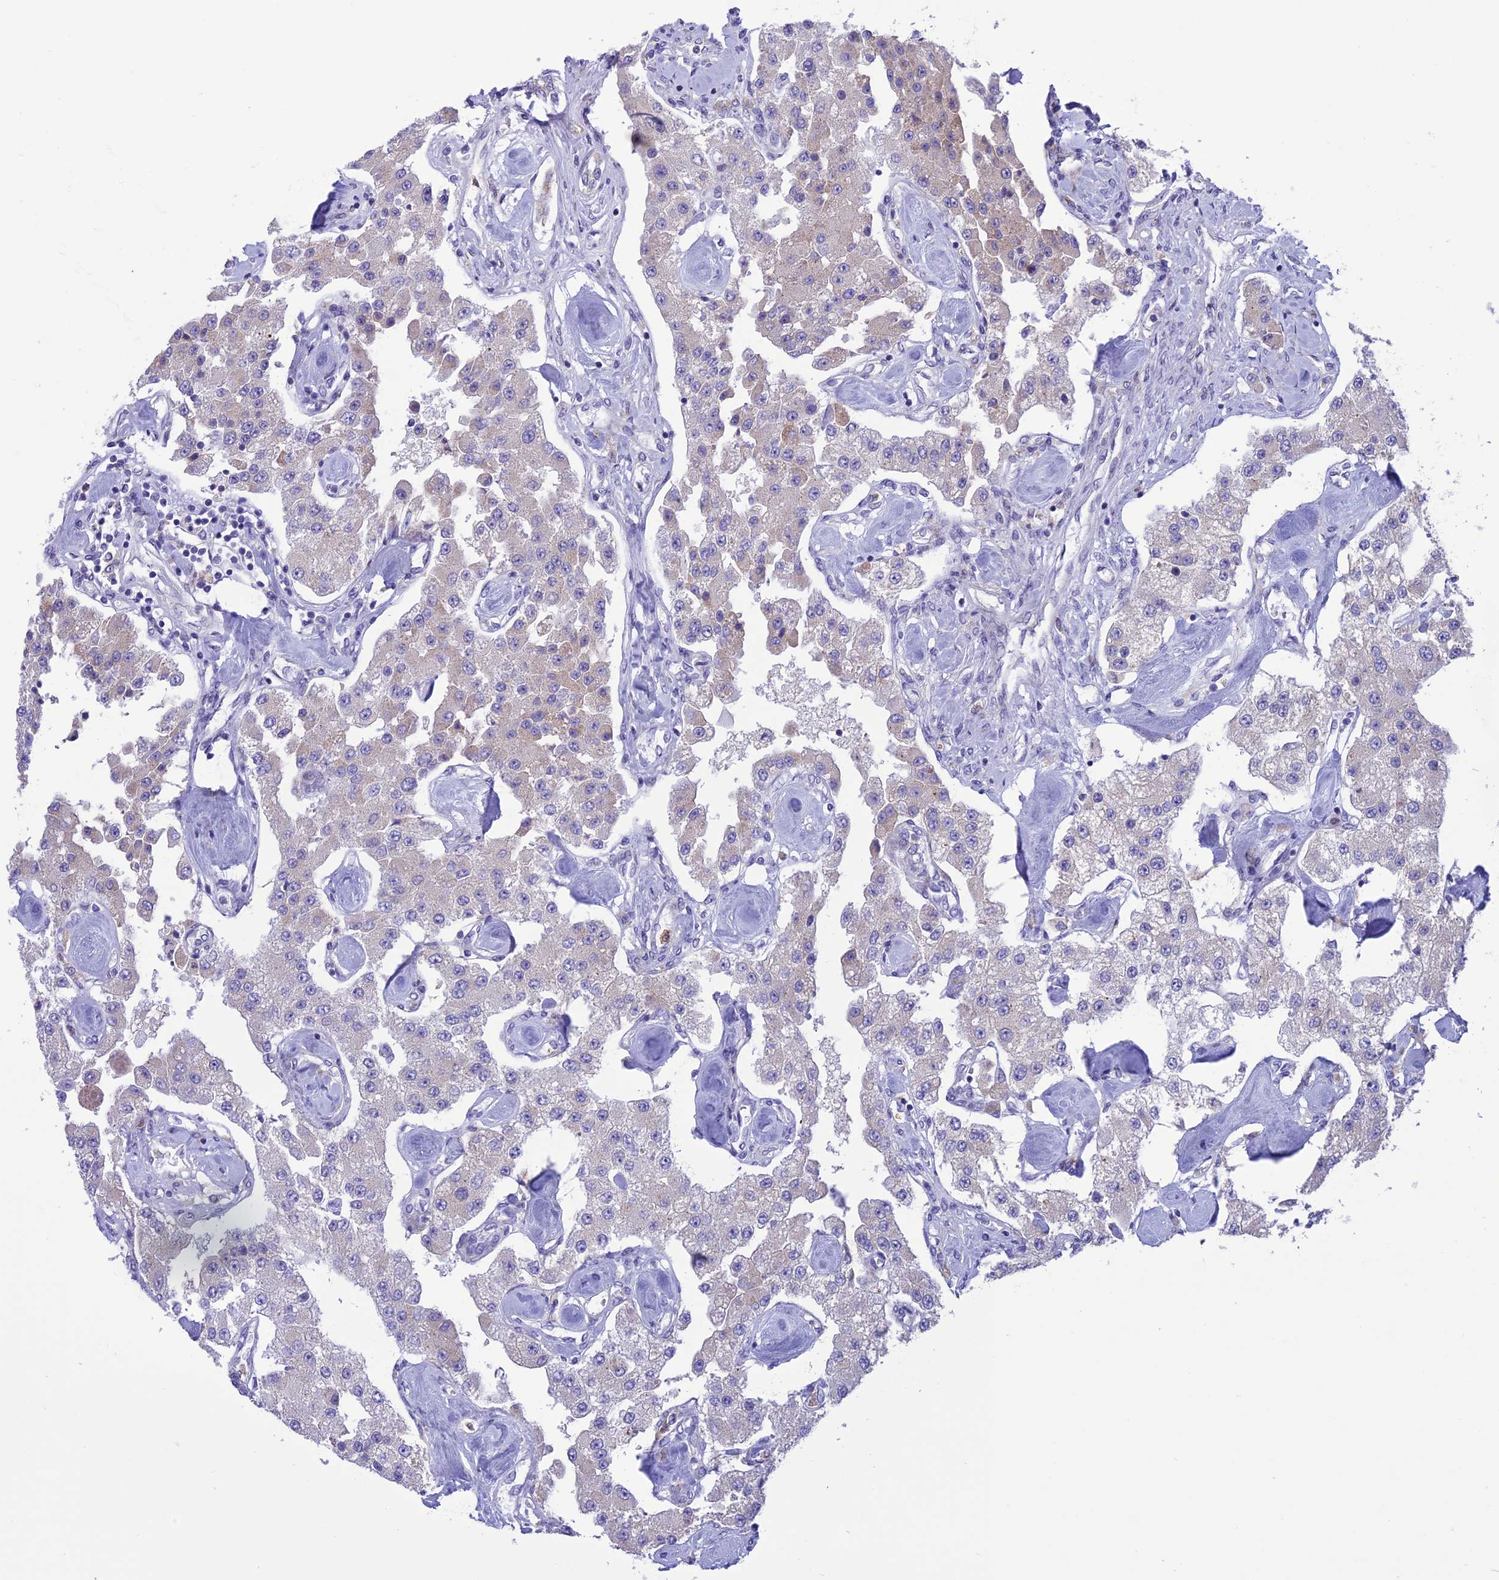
{"staining": {"intensity": "negative", "quantity": "none", "location": "none"}, "tissue": "carcinoid", "cell_type": "Tumor cells", "image_type": "cancer", "snomed": [{"axis": "morphology", "description": "Carcinoid, malignant, NOS"}, {"axis": "topography", "description": "Pancreas"}], "caption": "Immunohistochemistry image of human carcinoid stained for a protein (brown), which displays no staining in tumor cells. (DAB immunohistochemistry (IHC), high magnification).", "gene": "JMY", "patient": {"sex": "male", "age": 41}}